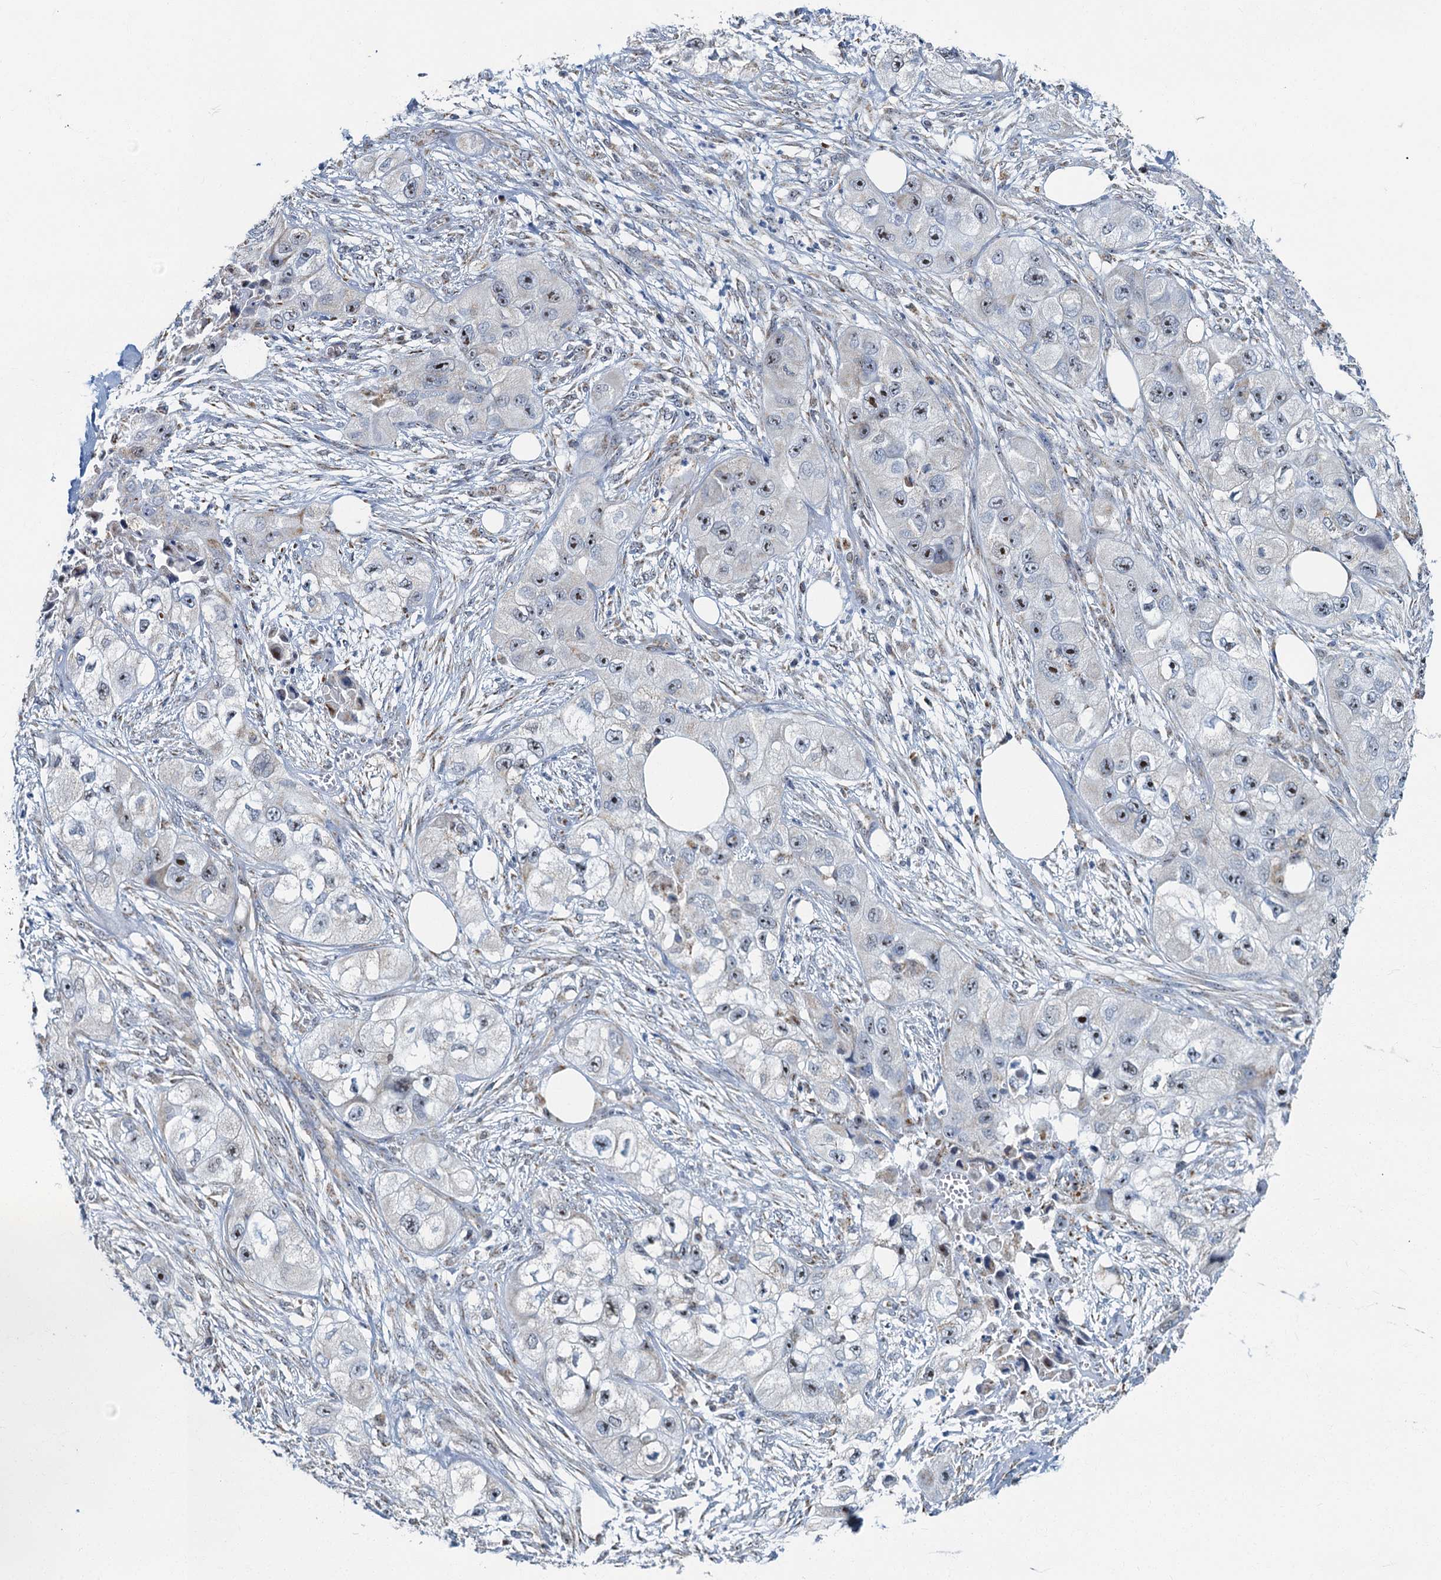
{"staining": {"intensity": "moderate", "quantity": "<25%", "location": "nuclear"}, "tissue": "skin cancer", "cell_type": "Tumor cells", "image_type": "cancer", "snomed": [{"axis": "morphology", "description": "Squamous cell carcinoma, NOS"}, {"axis": "topography", "description": "Skin"}, {"axis": "topography", "description": "Subcutis"}], "caption": "Protein staining by immunohistochemistry (IHC) displays moderate nuclear staining in about <25% of tumor cells in skin cancer (squamous cell carcinoma). (DAB (3,3'-diaminobenzidine) = brown stain, brightfield microscopy at high magnification).", "gene": "RAD9B", "patient": {"sex": "male", "age": 73}}